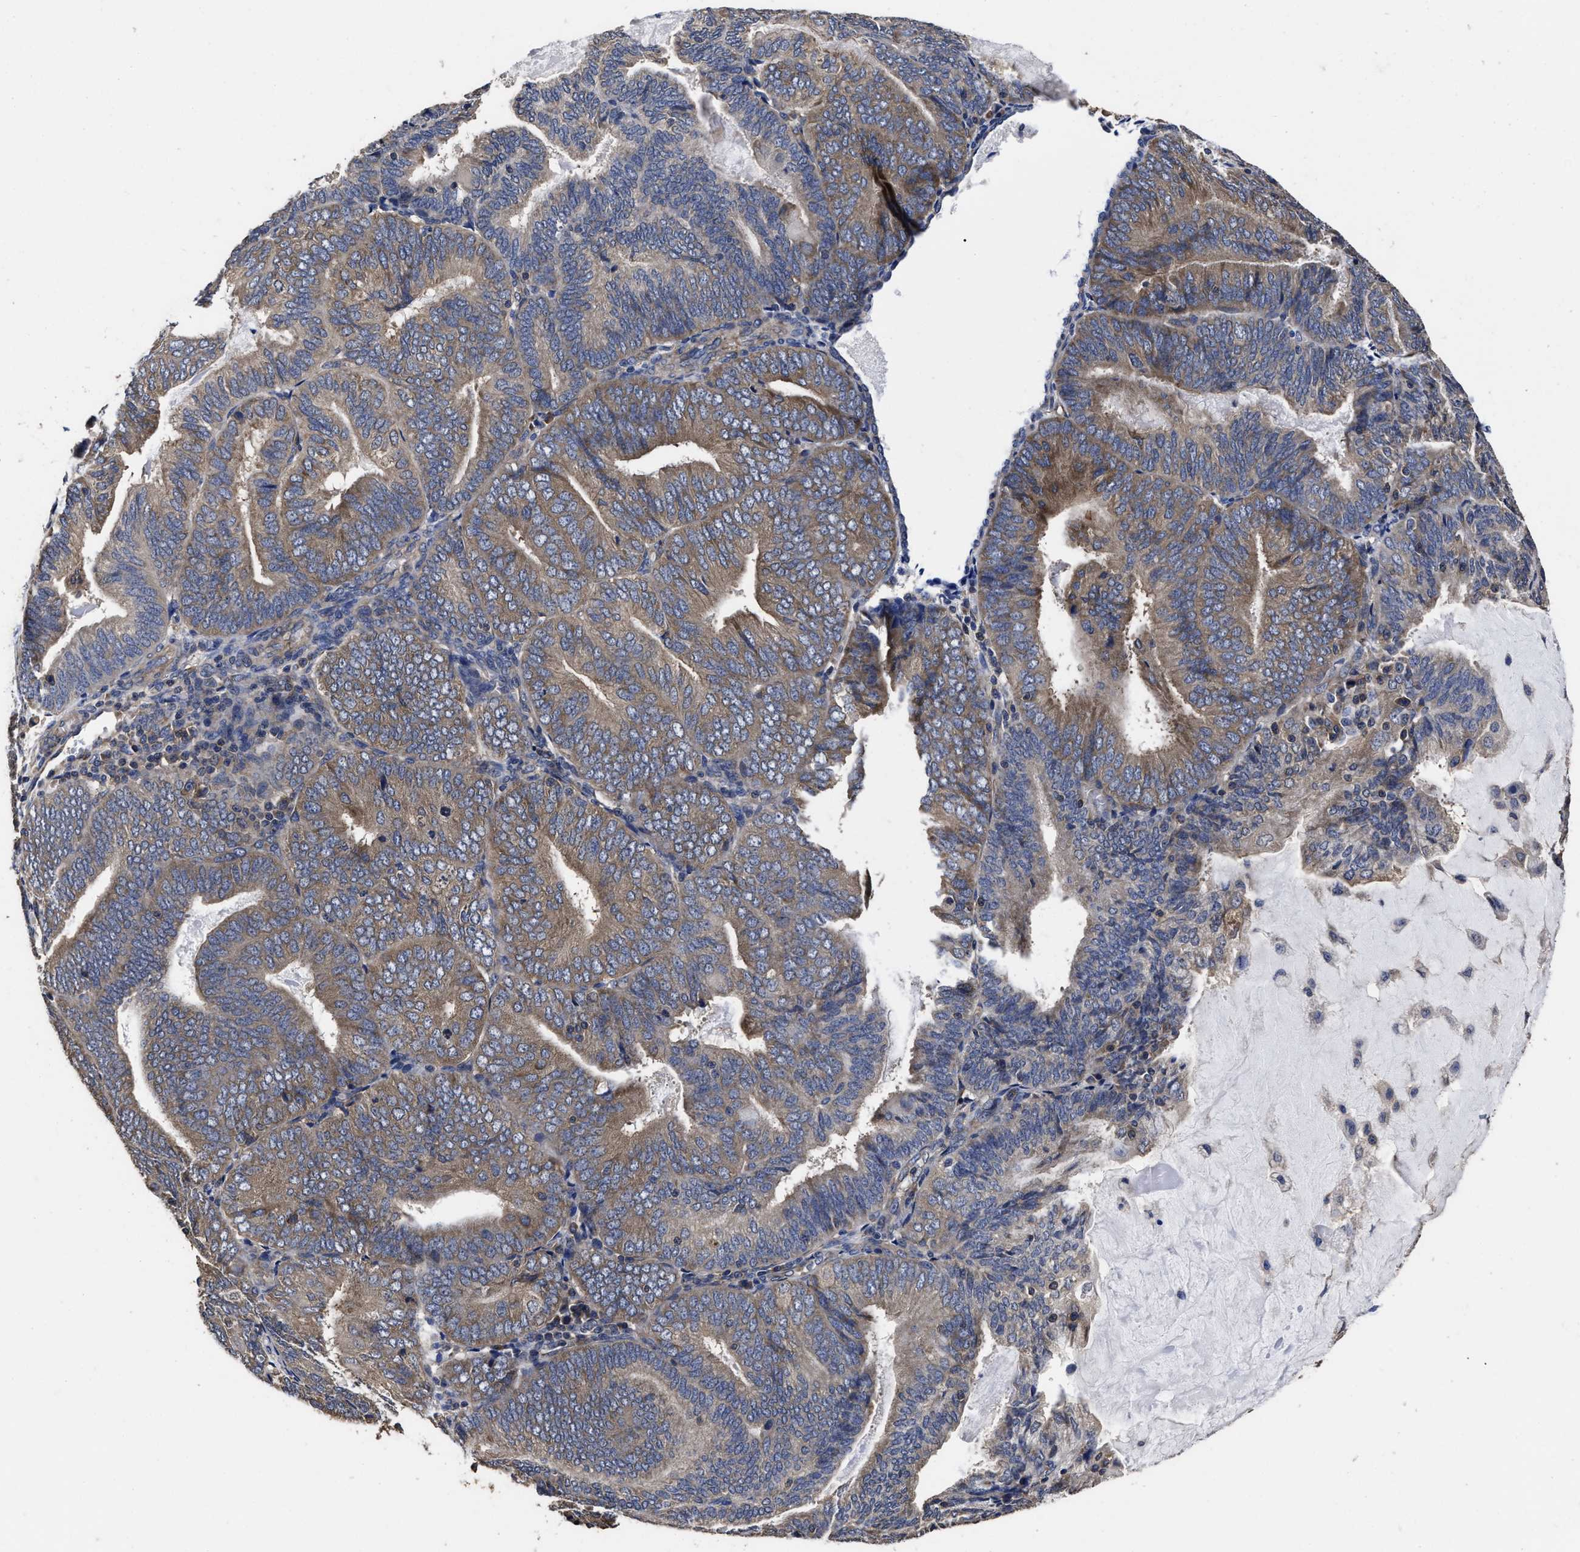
{"staining": {"intensity": "weak", "quantity": "25%-75%", "location": "cytoplasmic/membranous"}, "tissue": "endometrial cancer", "cell_type": "Tumor cells", "image_type": "cancer", "snomed": [{"axis": "morphology", "description": "Adenocarcinoma, NOS"}, {"axis": "topography", "description": "Endometrium"}], "caption": "About 25%-75% of tumor cells in endometrial cancer reveal weak cytoplasmic/membranous protein positivity as visualized by brown immunohistochemical staining.", "gene": "AVEN", "patient": {"sex": "female", "age": 81}}